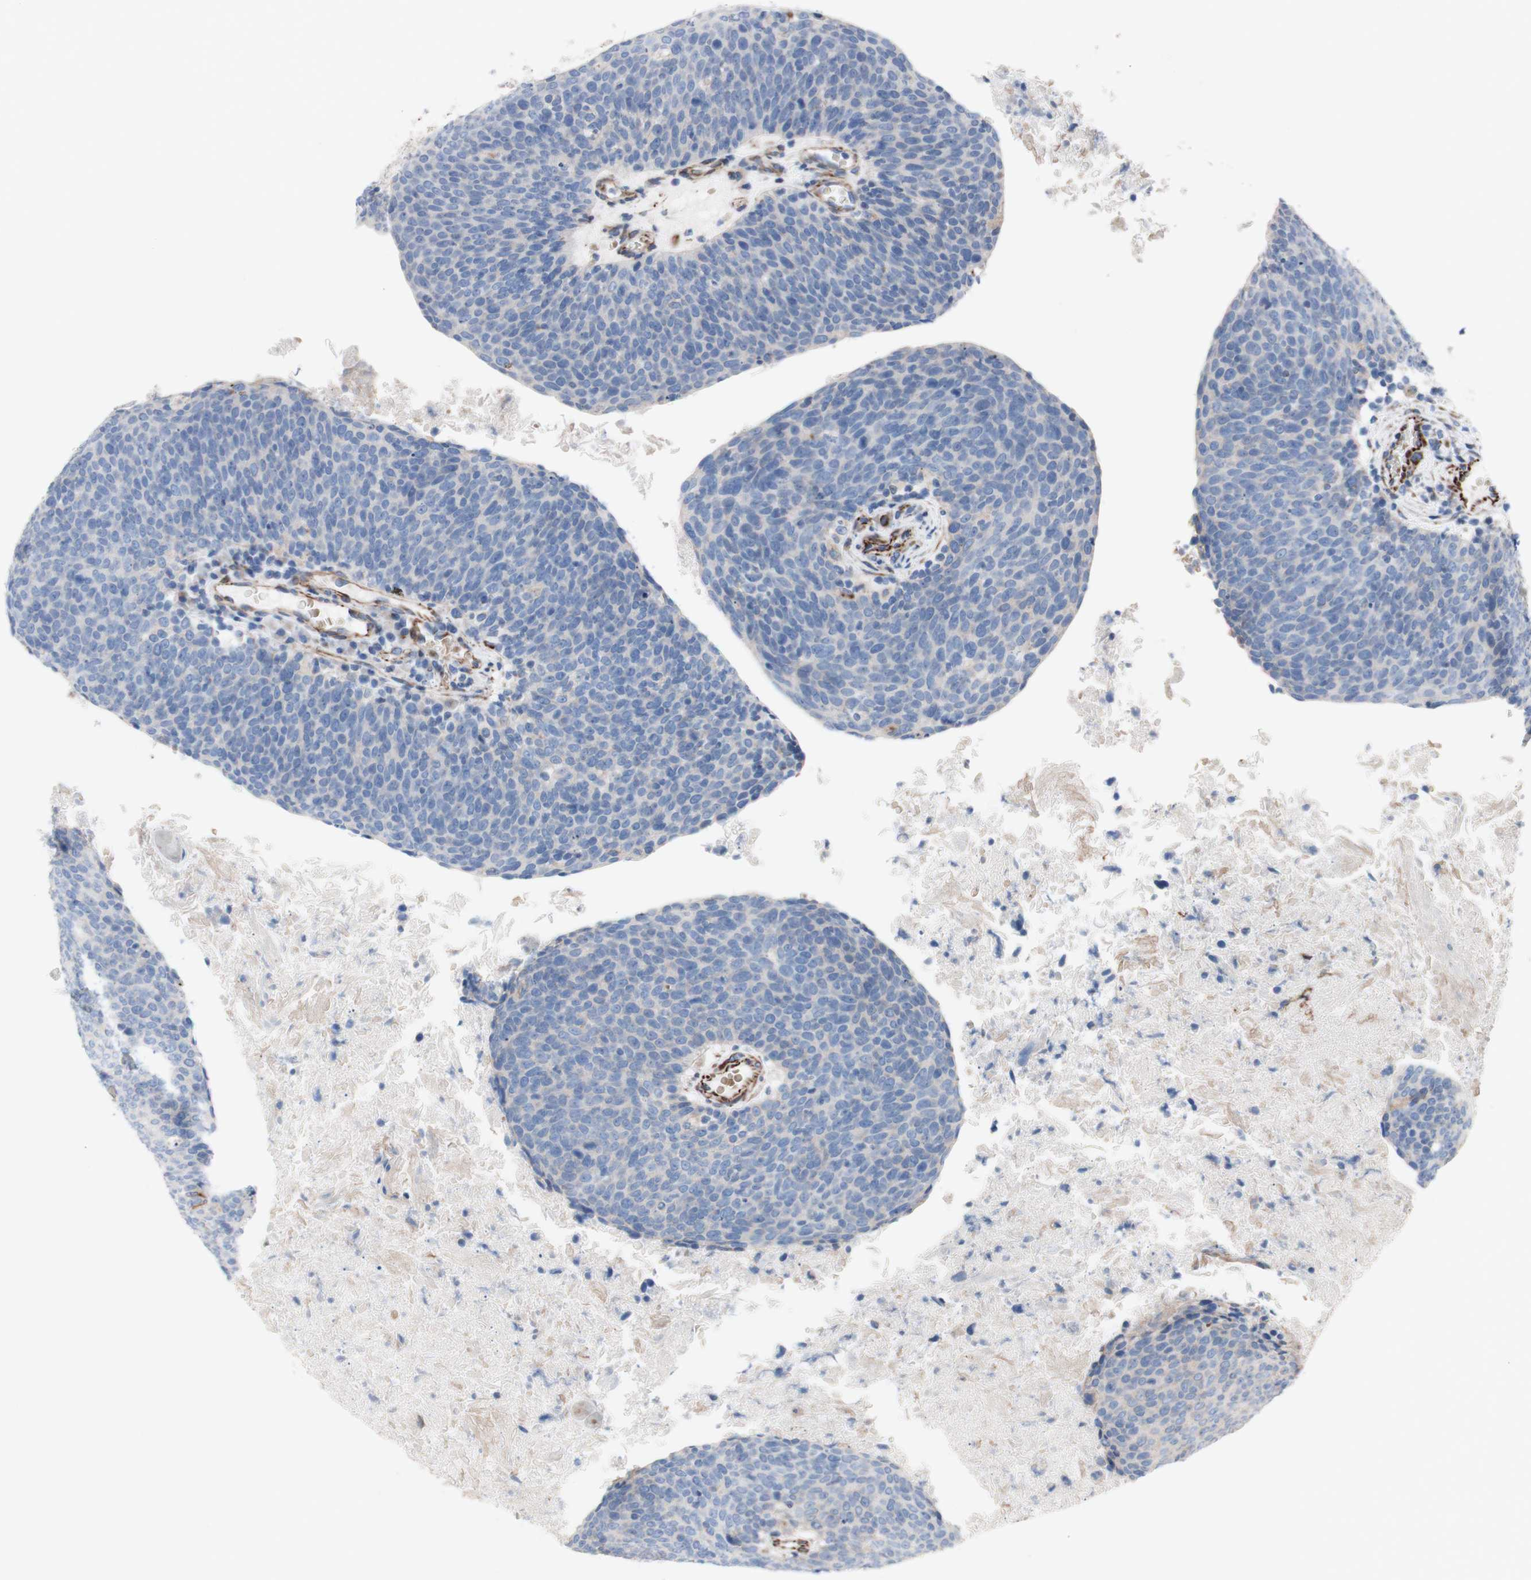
{"staining": {"intensity": "negative", "quantity": "none", "location": "none"}, "tissue": "head and neck cancer", "cell_type": "Tumor cells", "image_type": "cancer", "snomed": [{"axis": "morphology", "description": "Squamous cell carcinoma, NOS"}, {"axis": "morphology", "description": "Squamous cell carcinoma, metastatic, NOS"}, {"axis": "topography", "description": "Lymph node"}, {"axis": "topography", "description": "Head-Neck"}], "caption": "Tumor cells are negative for protein expression in human head and neck cancer (squamous cell carcinoma). (Stains: DAB (3,3'-diaminobenzidine) IHC with hematoxylin counter stain, Microscopy: brightfield microscopy at high magnification).", "gene": "AGPAT5", "patient": {"sex": "male", "age": 62}}